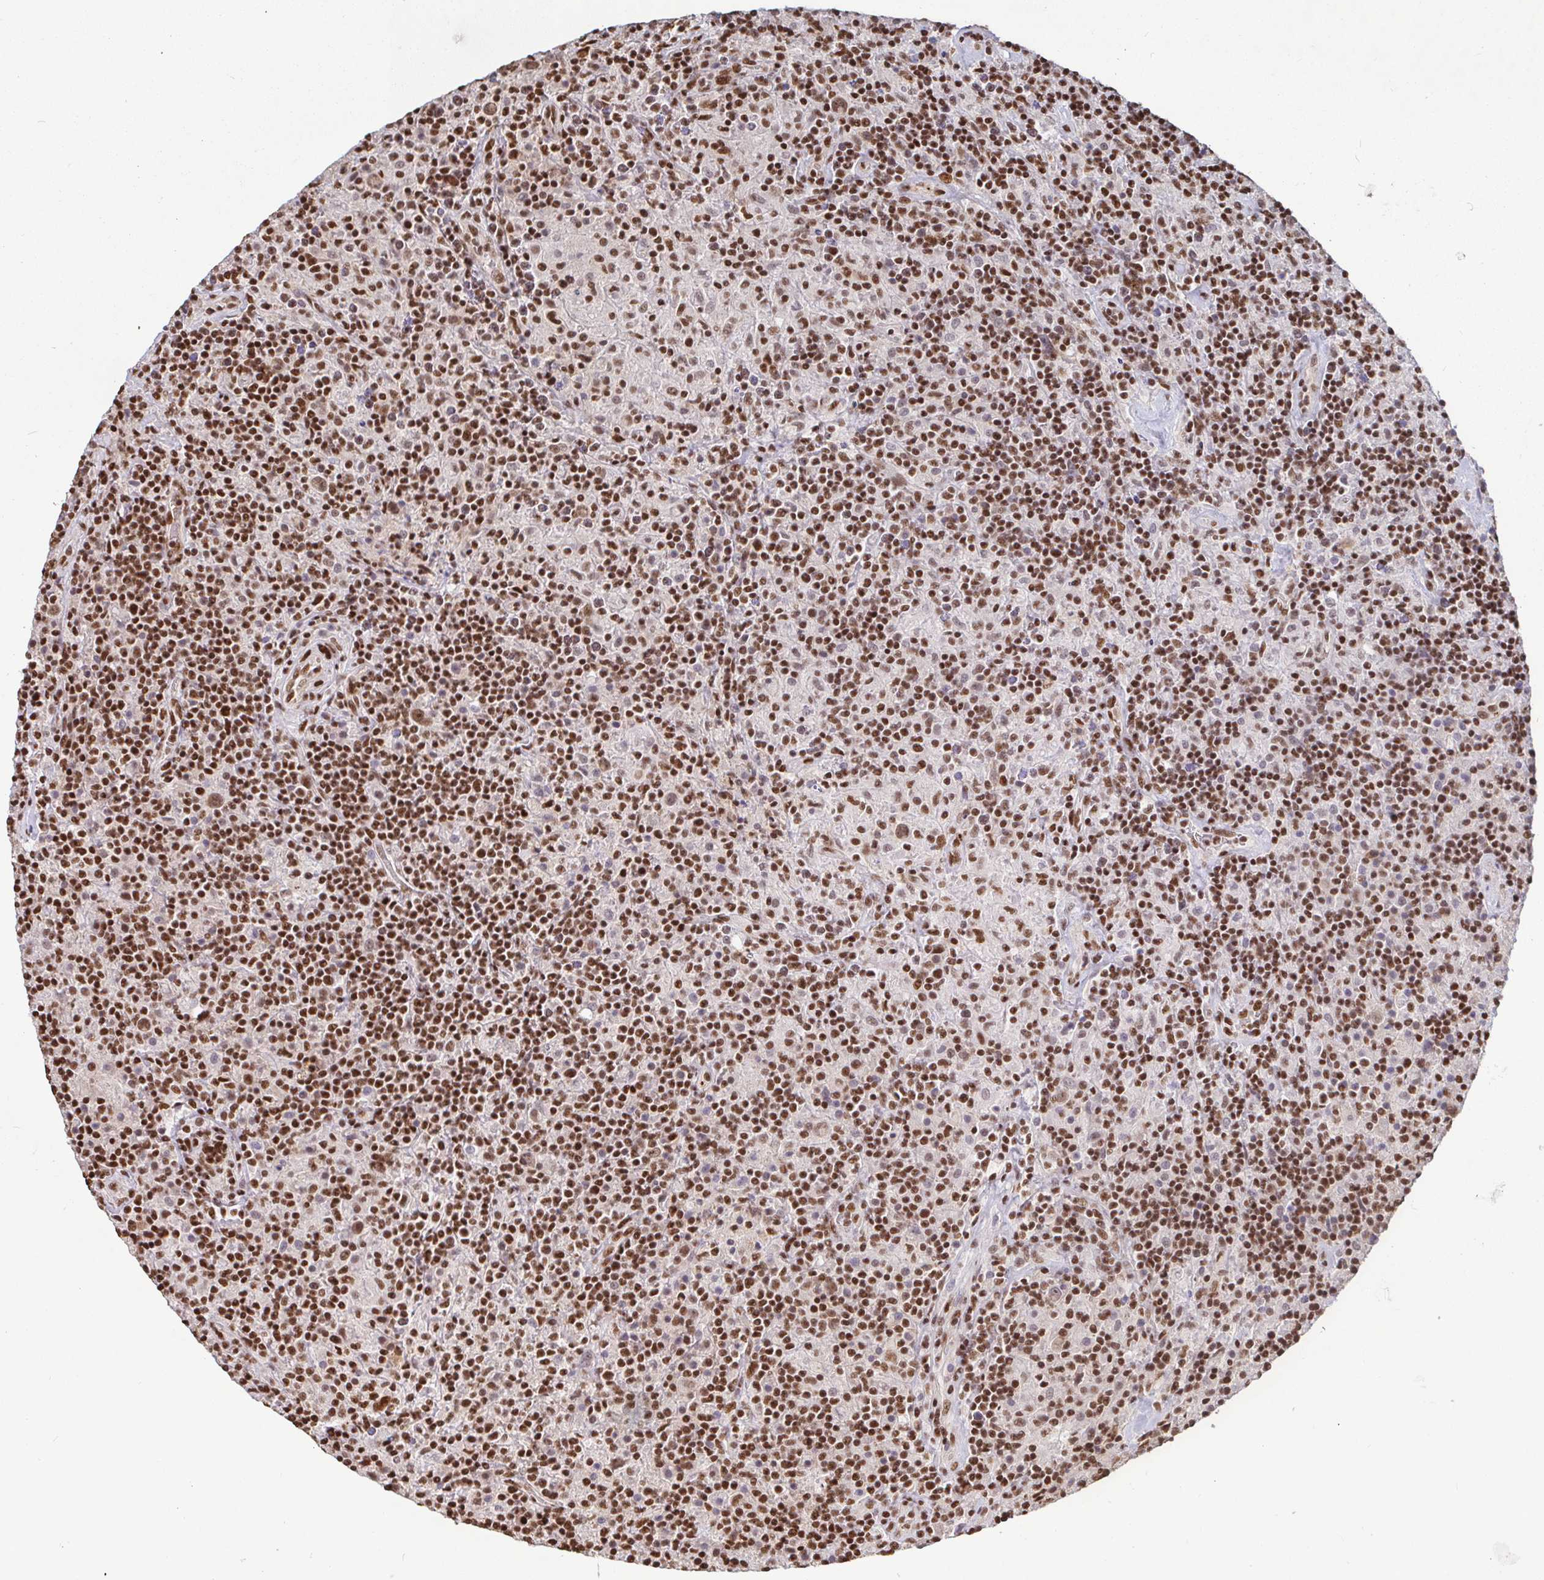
{"staining": {"intensity": "moderate", "quantity": ">75%", "location": "nuclear"}, "tissue": "lymphoma", "cell_type": "Tumor cells", "image_type": "cancer", "snomed": [{"axis": "morphology", "description": "Hodgkin's disease, NOS"}, {"axis": "topography", "description": "Lymph node"}], "caption": "Immunohistochemical staining of lymphoma reveals moderate nuclear protein staining in approximately >75% of tumor cells. Nuclei are stained in blue.", "gene": "SP3", "patient": {"sex": "male", "age": 70}}